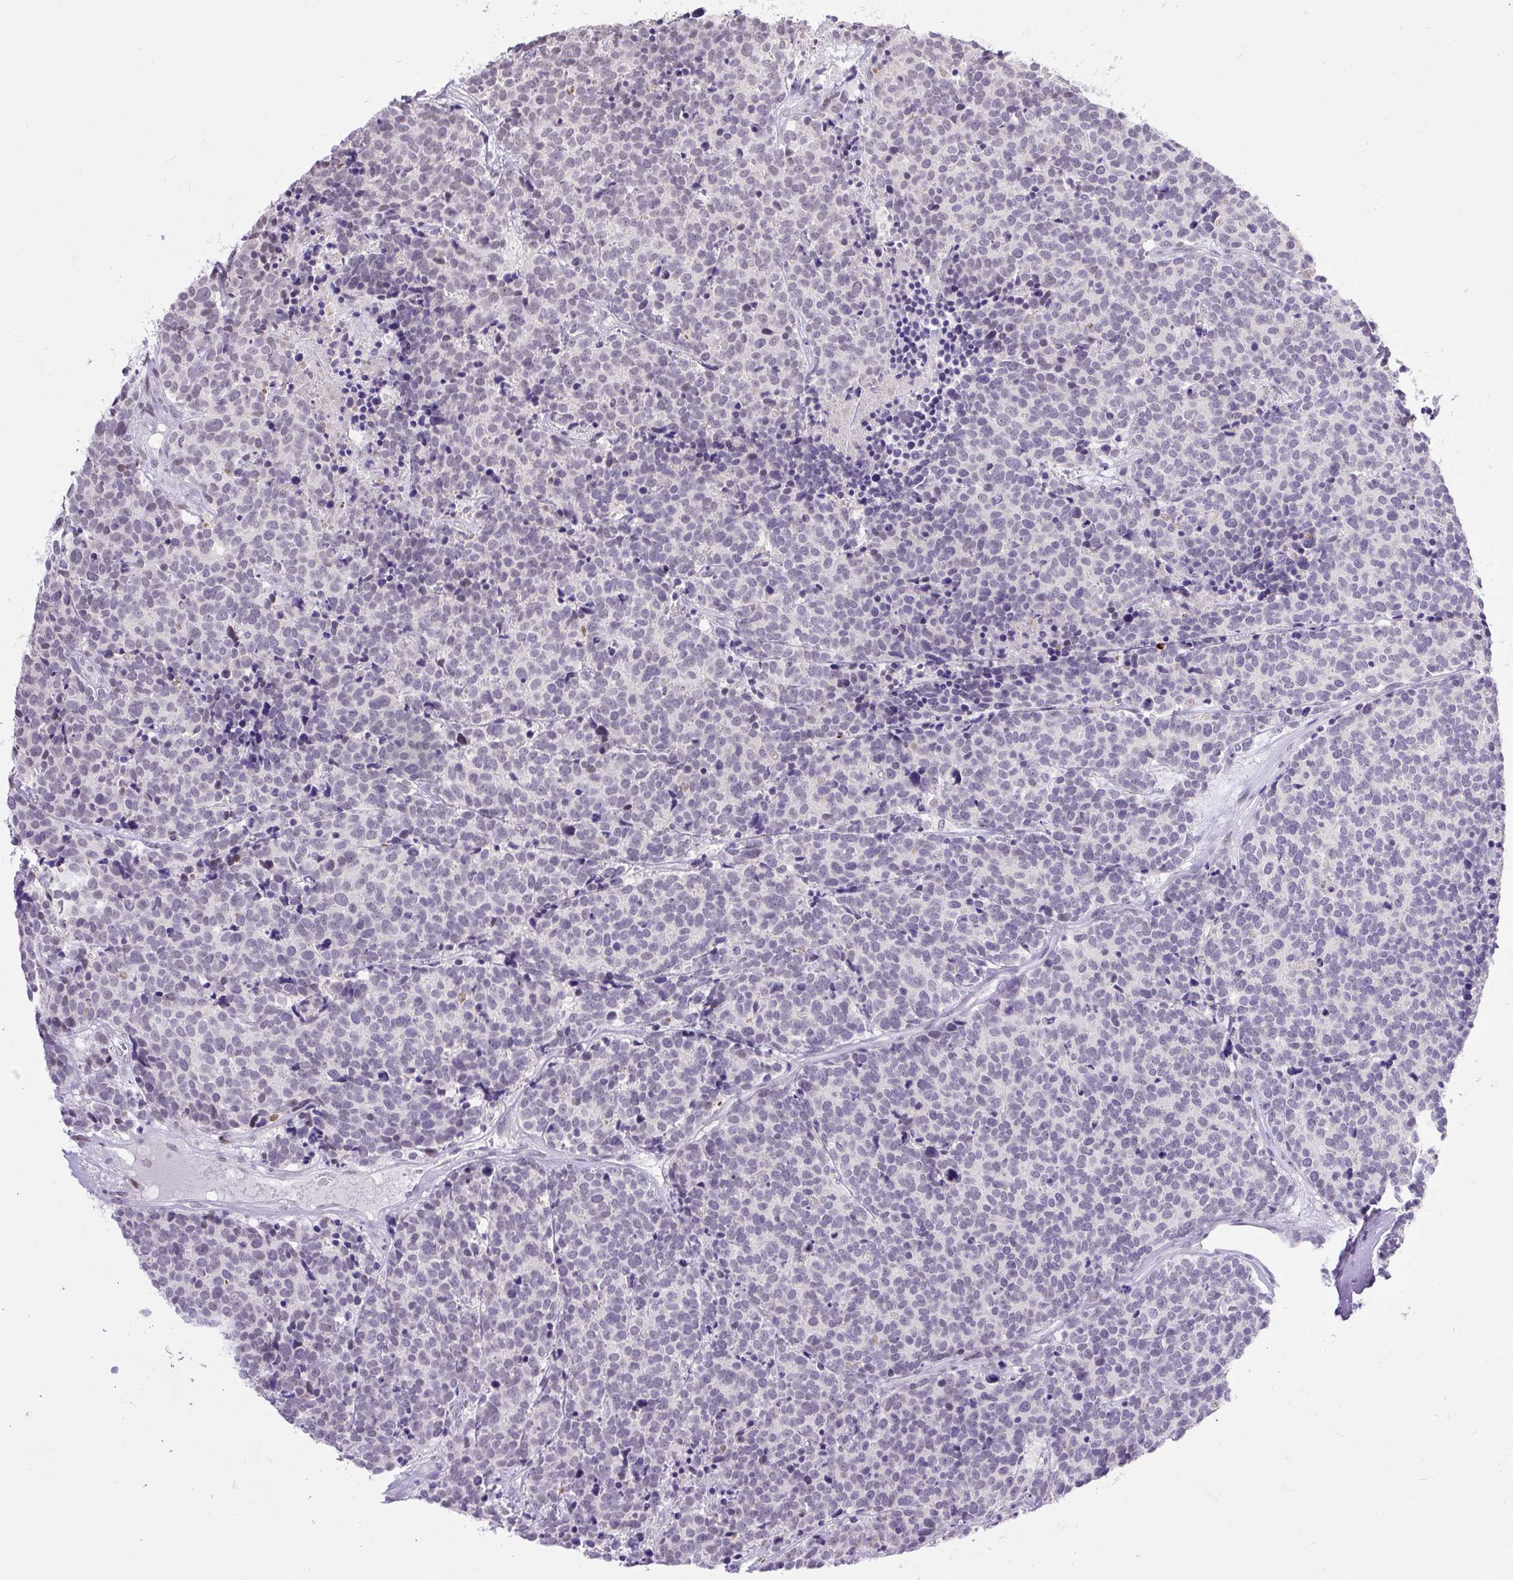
{"staining": {"intensity": "negative", "quantity": "none", "location": "none"}, "tissue": "carcinoid", "cell_type": "Tumor cells", "image_type": "cancer", "snomed": [{"axis": "morphology", "description": "Carcinoid, malignant, NOS"}, {"axis": "topography", "description": "Skin"}], "caption": "Tumor cells are negative for protein expression in human carcinoid (malignant). The staining was performed using DAB (3,3'-diaminobenzidine) to visualize the protein expression in brown, while the nuclei were stained in blue with hematoxylin (Magnification: 20x).", "gene": "WNT10B", "patient": {"sex": "female", "age": 79}}